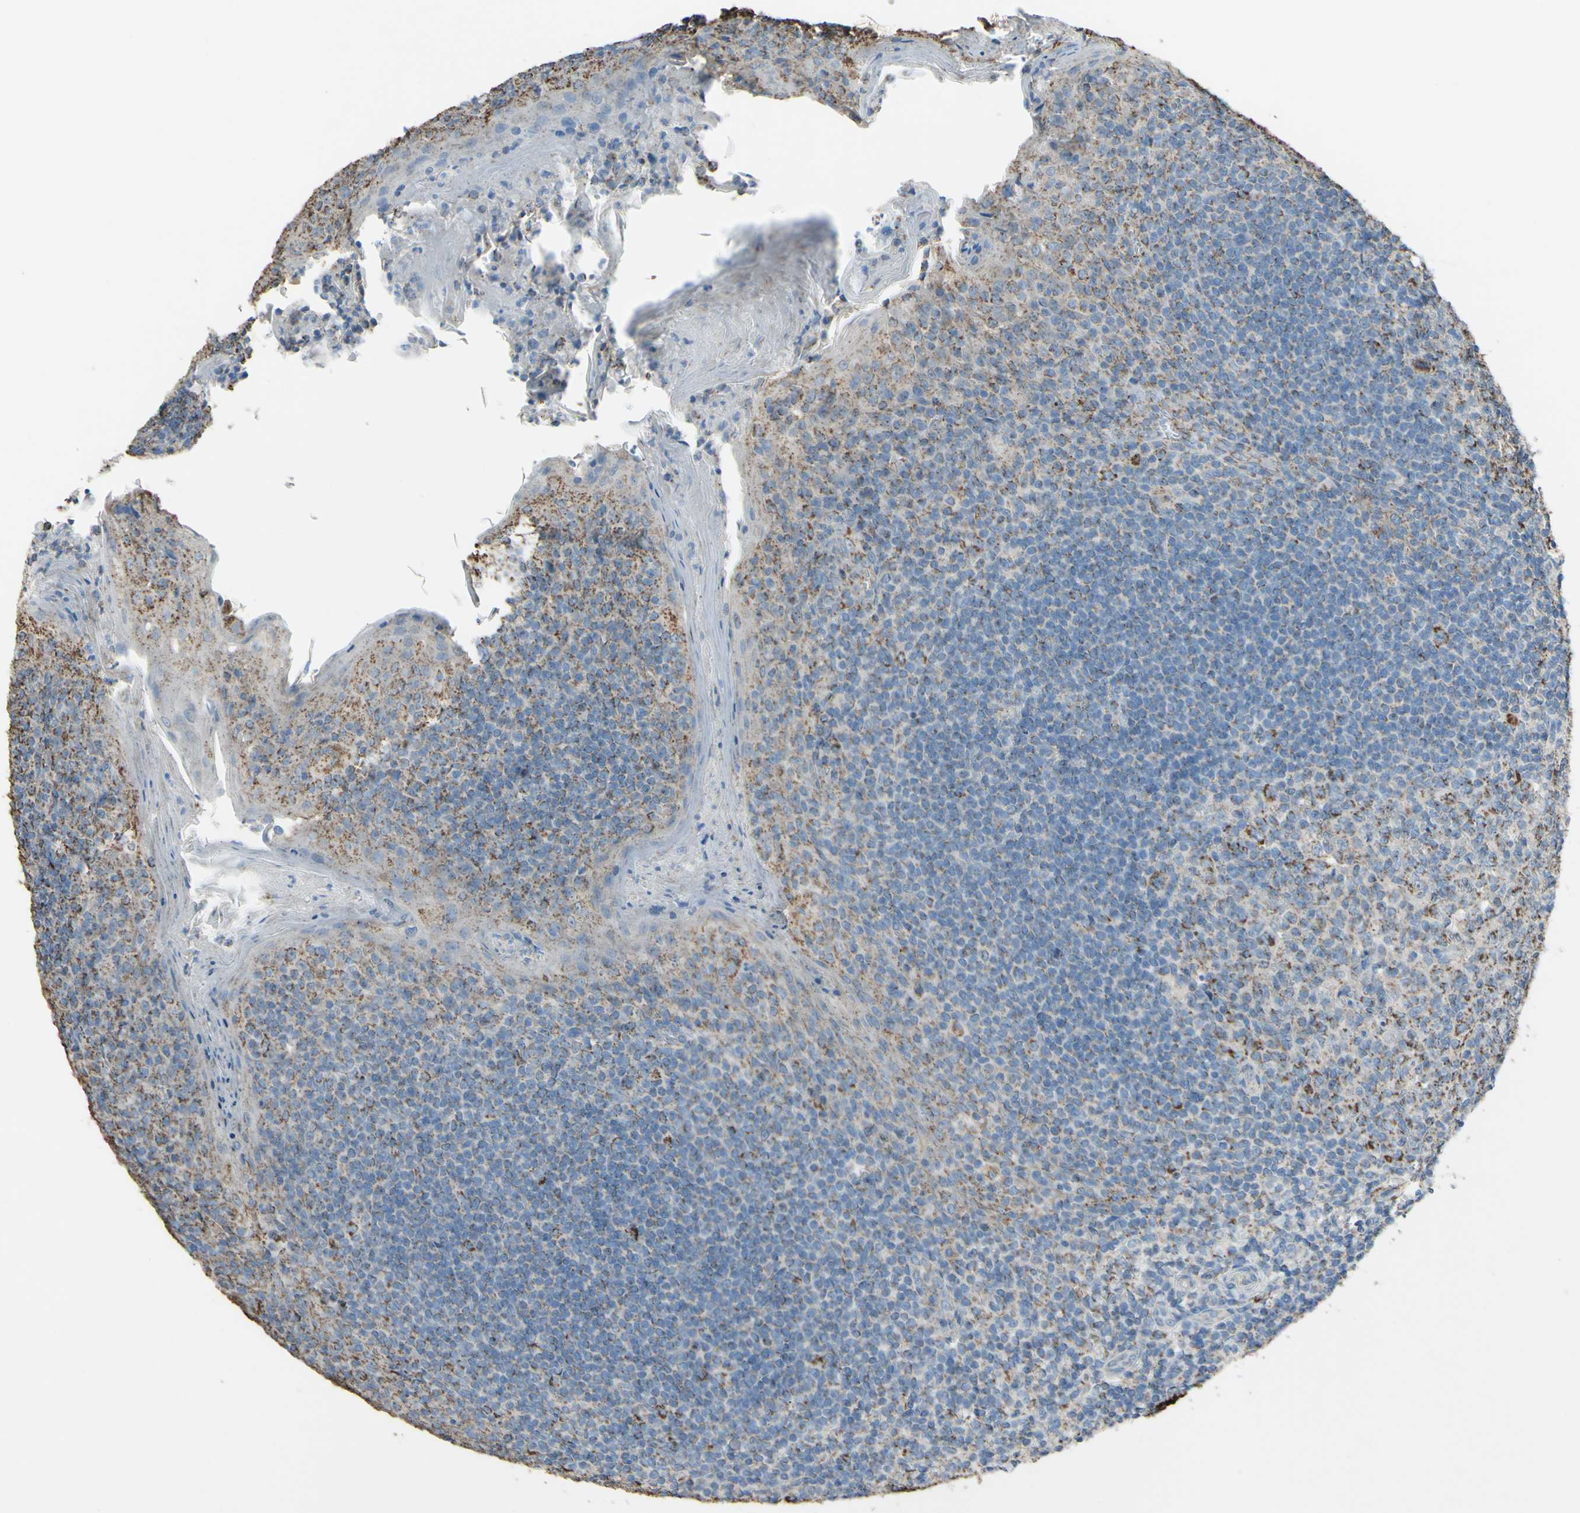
{"staining": {"intensity": "moderate", "quantity": "25%-75%", "location": "cytoplasmic/membranous"}, "tissue": "tonsil", "cell_type": "Germinal center cells", "image_type": "normal", "snomed": [{"axis": "morphology", "description": "Normal tissue, NOS"}, {"axis": "topography", "description": "Tonsil"}], "caption": "About 25%-75% of germinal center cells in normal tonsil demonstrate moderate cytoplasmic/membranous protein expression as visualized by brown immunohistochemical staining.", "gene": "CMKLR2", "patient": {"sex": "male", "age": 31}}